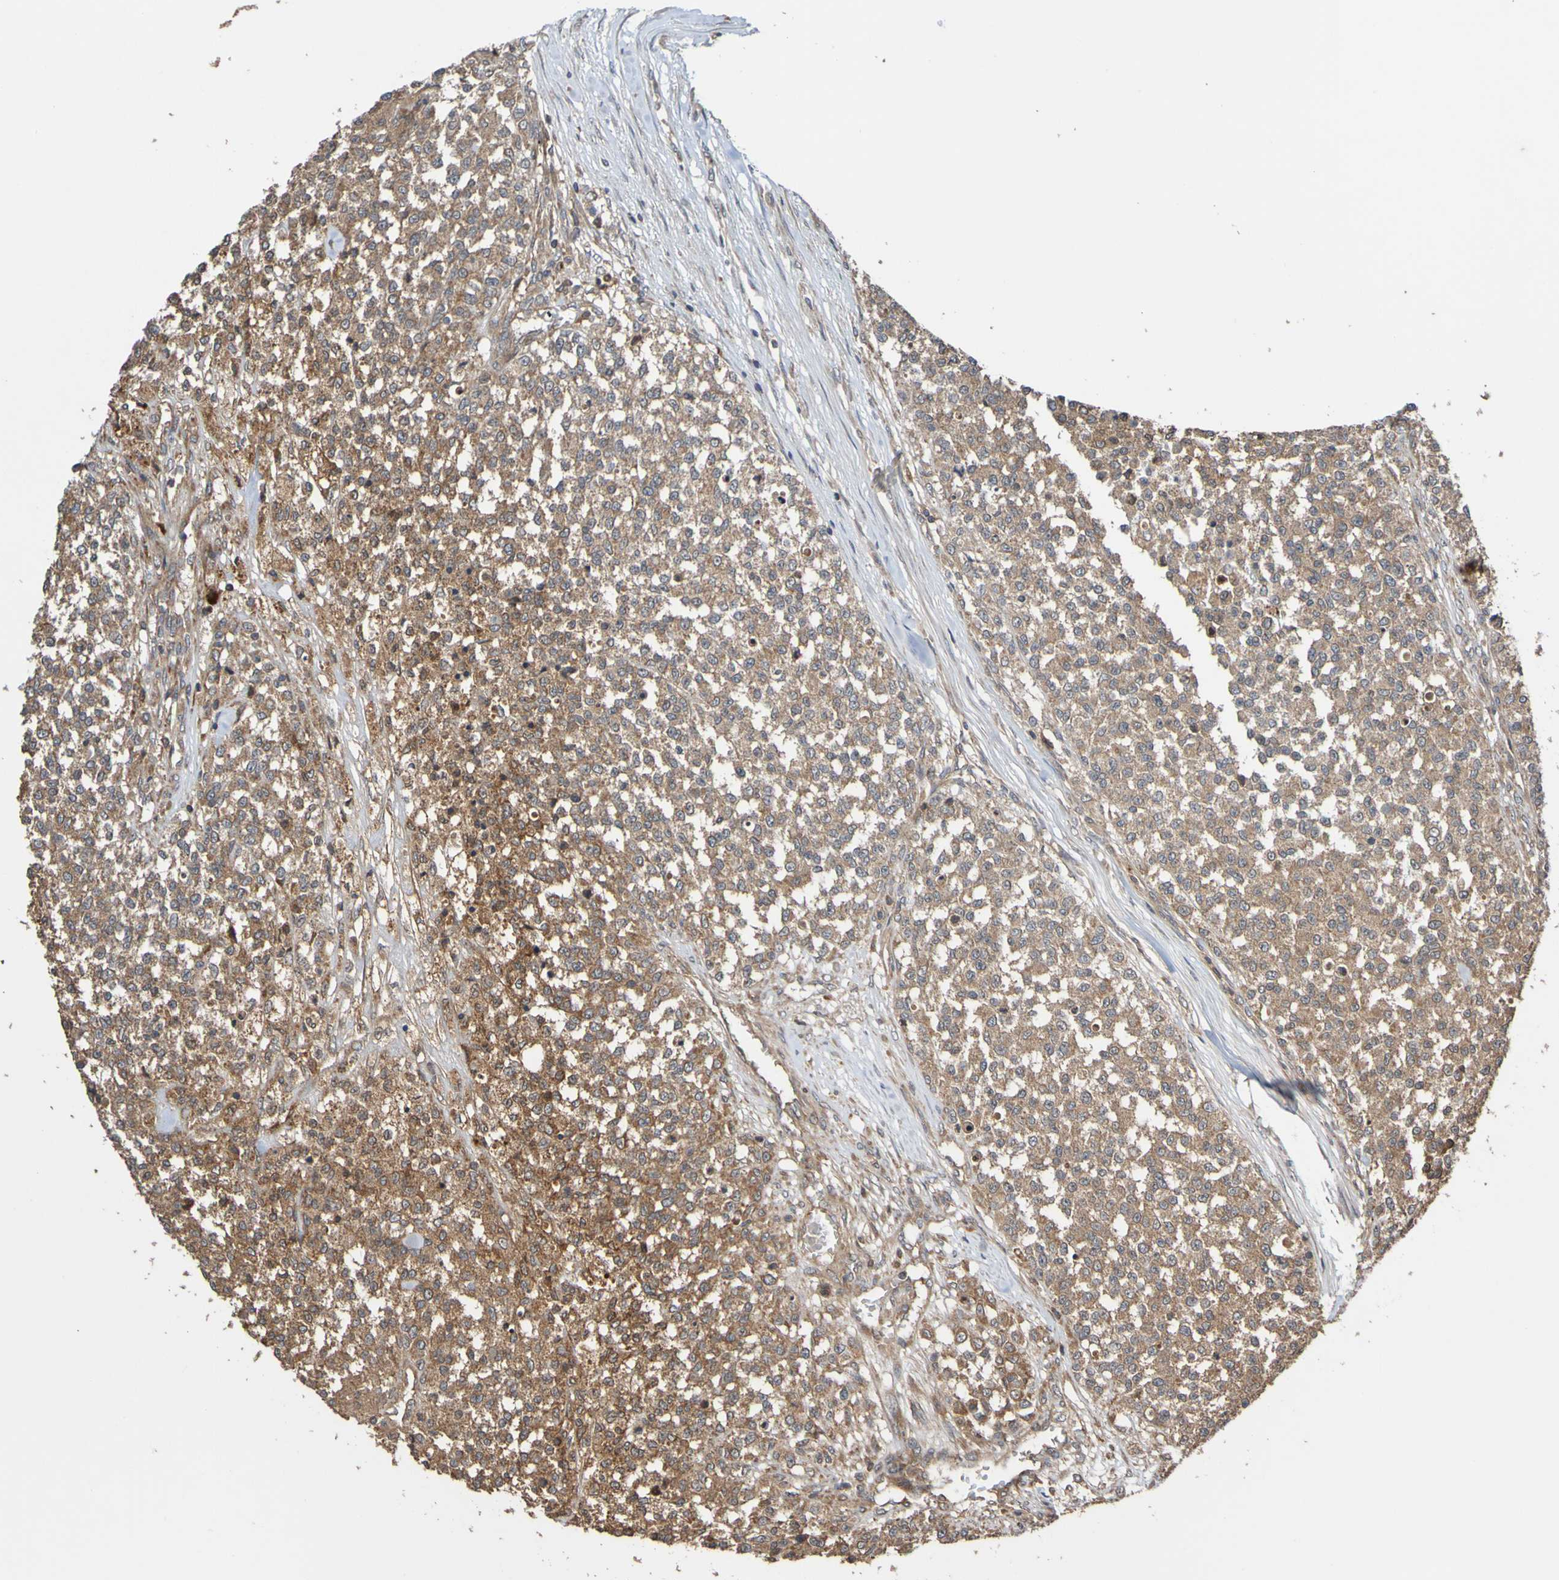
{"staining": {"intensity": "moderate", "quantity": ">75%", "location": "cytoplasmic/membranous"}, "tissue": "testis cancer", "cell_type": "Tumor cells", "image_type": "cancer", "snomed": [{"axis": "morphology", "description": "Seminoma, NOS"}, {"axis": "topography", "description": "Testis"}], "caption": "Protein expression analysis of testis seminoma reveals moderate cytoplasmic/membranous positivity in approximately >75% of tumor cells.", "gene": "UCN", "patient": {"sex": "male", "age": 59}}